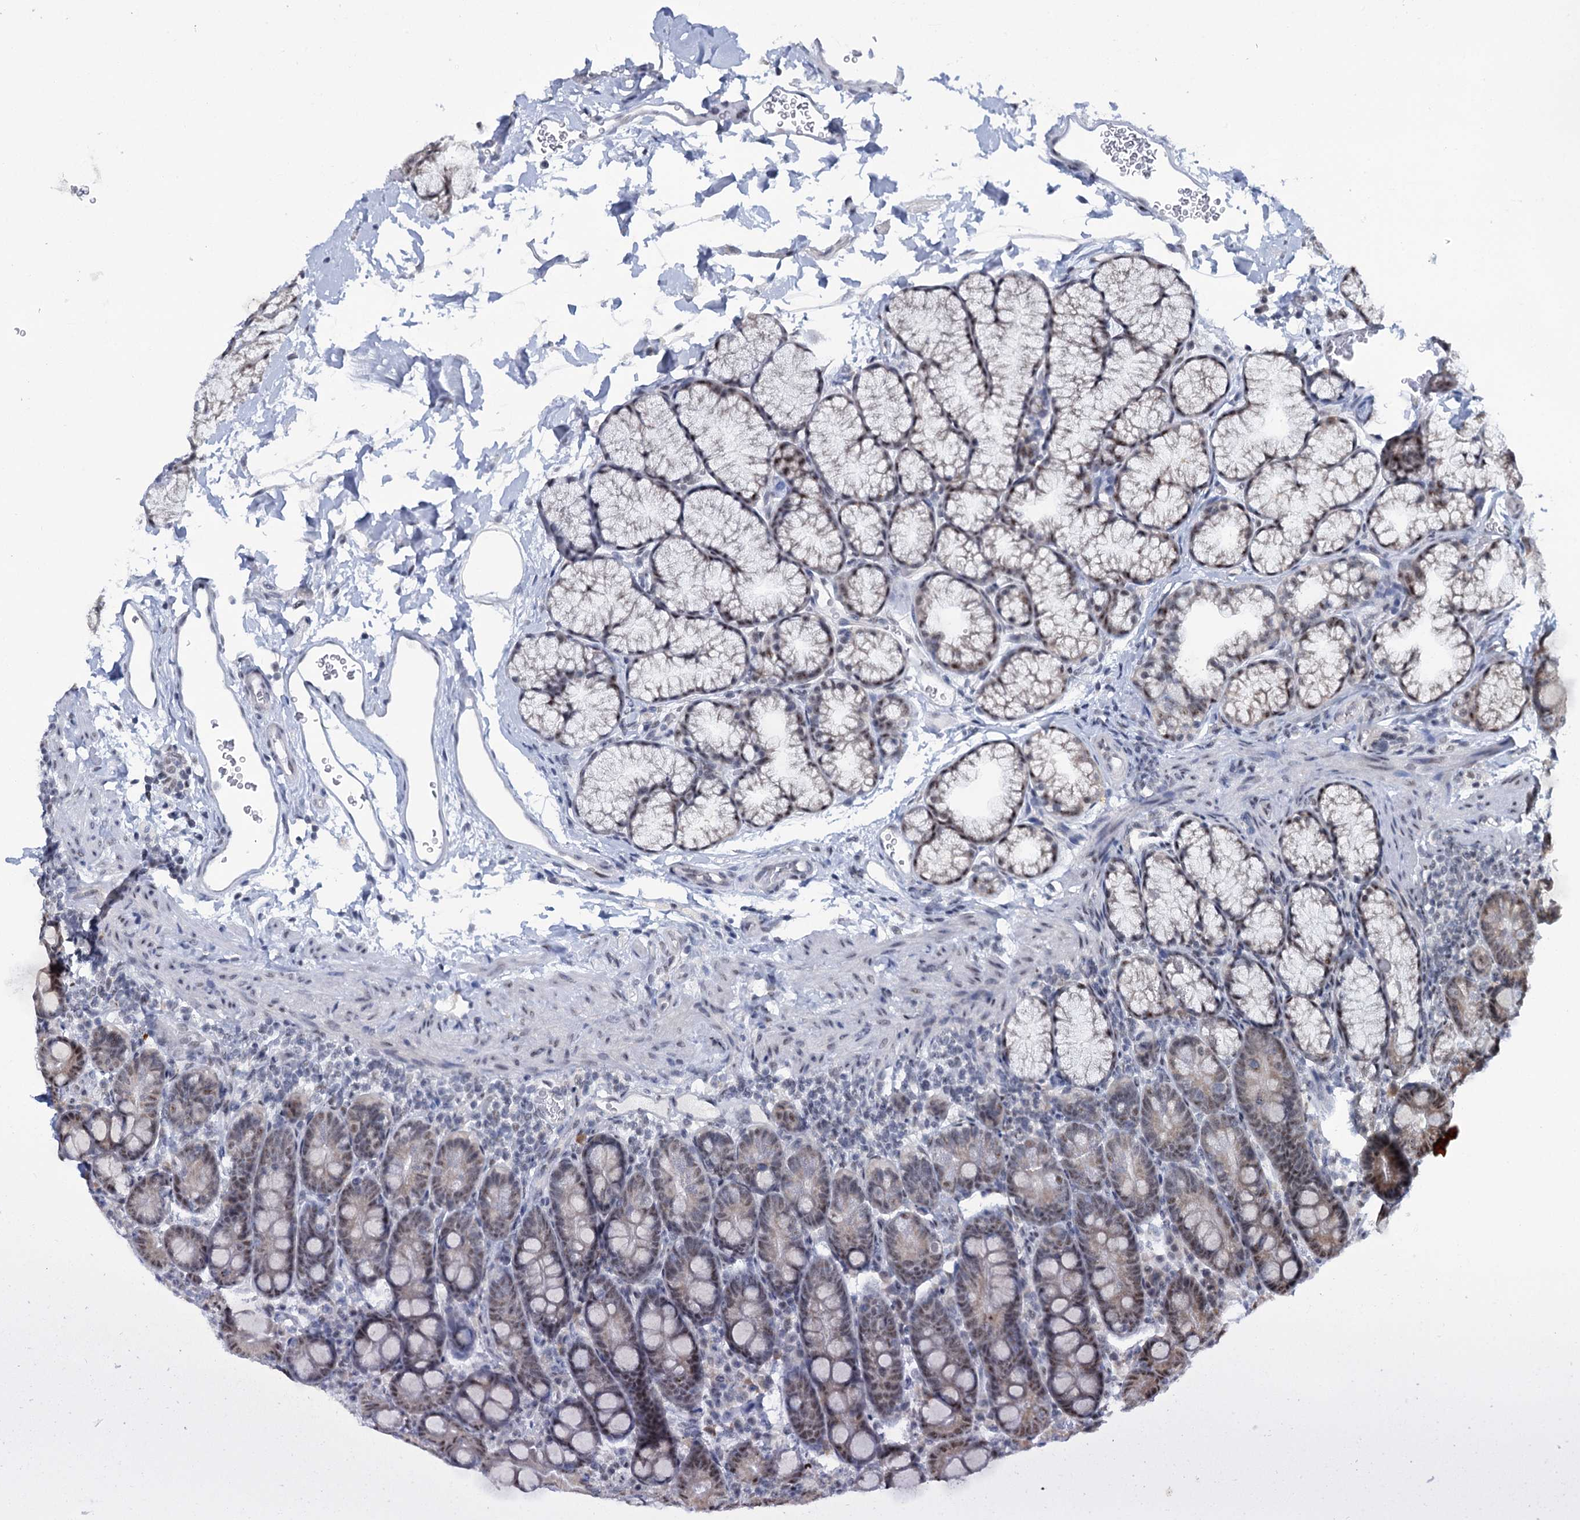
{"staining": {"intensity": "moderate", "quantity": "25%-75%", "location": "nuclear"}, "tissue": "duodenum", "cell_type": "Glandular cells", "image_type": "normal", "snomed": [{"axis": "morphology", "description": "Normal tissue, NOS"}, {"axis": "topography", "description": "Duodenum"}], "caption": "Immunohistochemistry of unremarkable human duodenum reveals medium levels of moderate nuclear positivity in approximately 25%-75% of glandular cells.", "gene": "SREK1", "patient": {"sex": "male", "age": 35}}